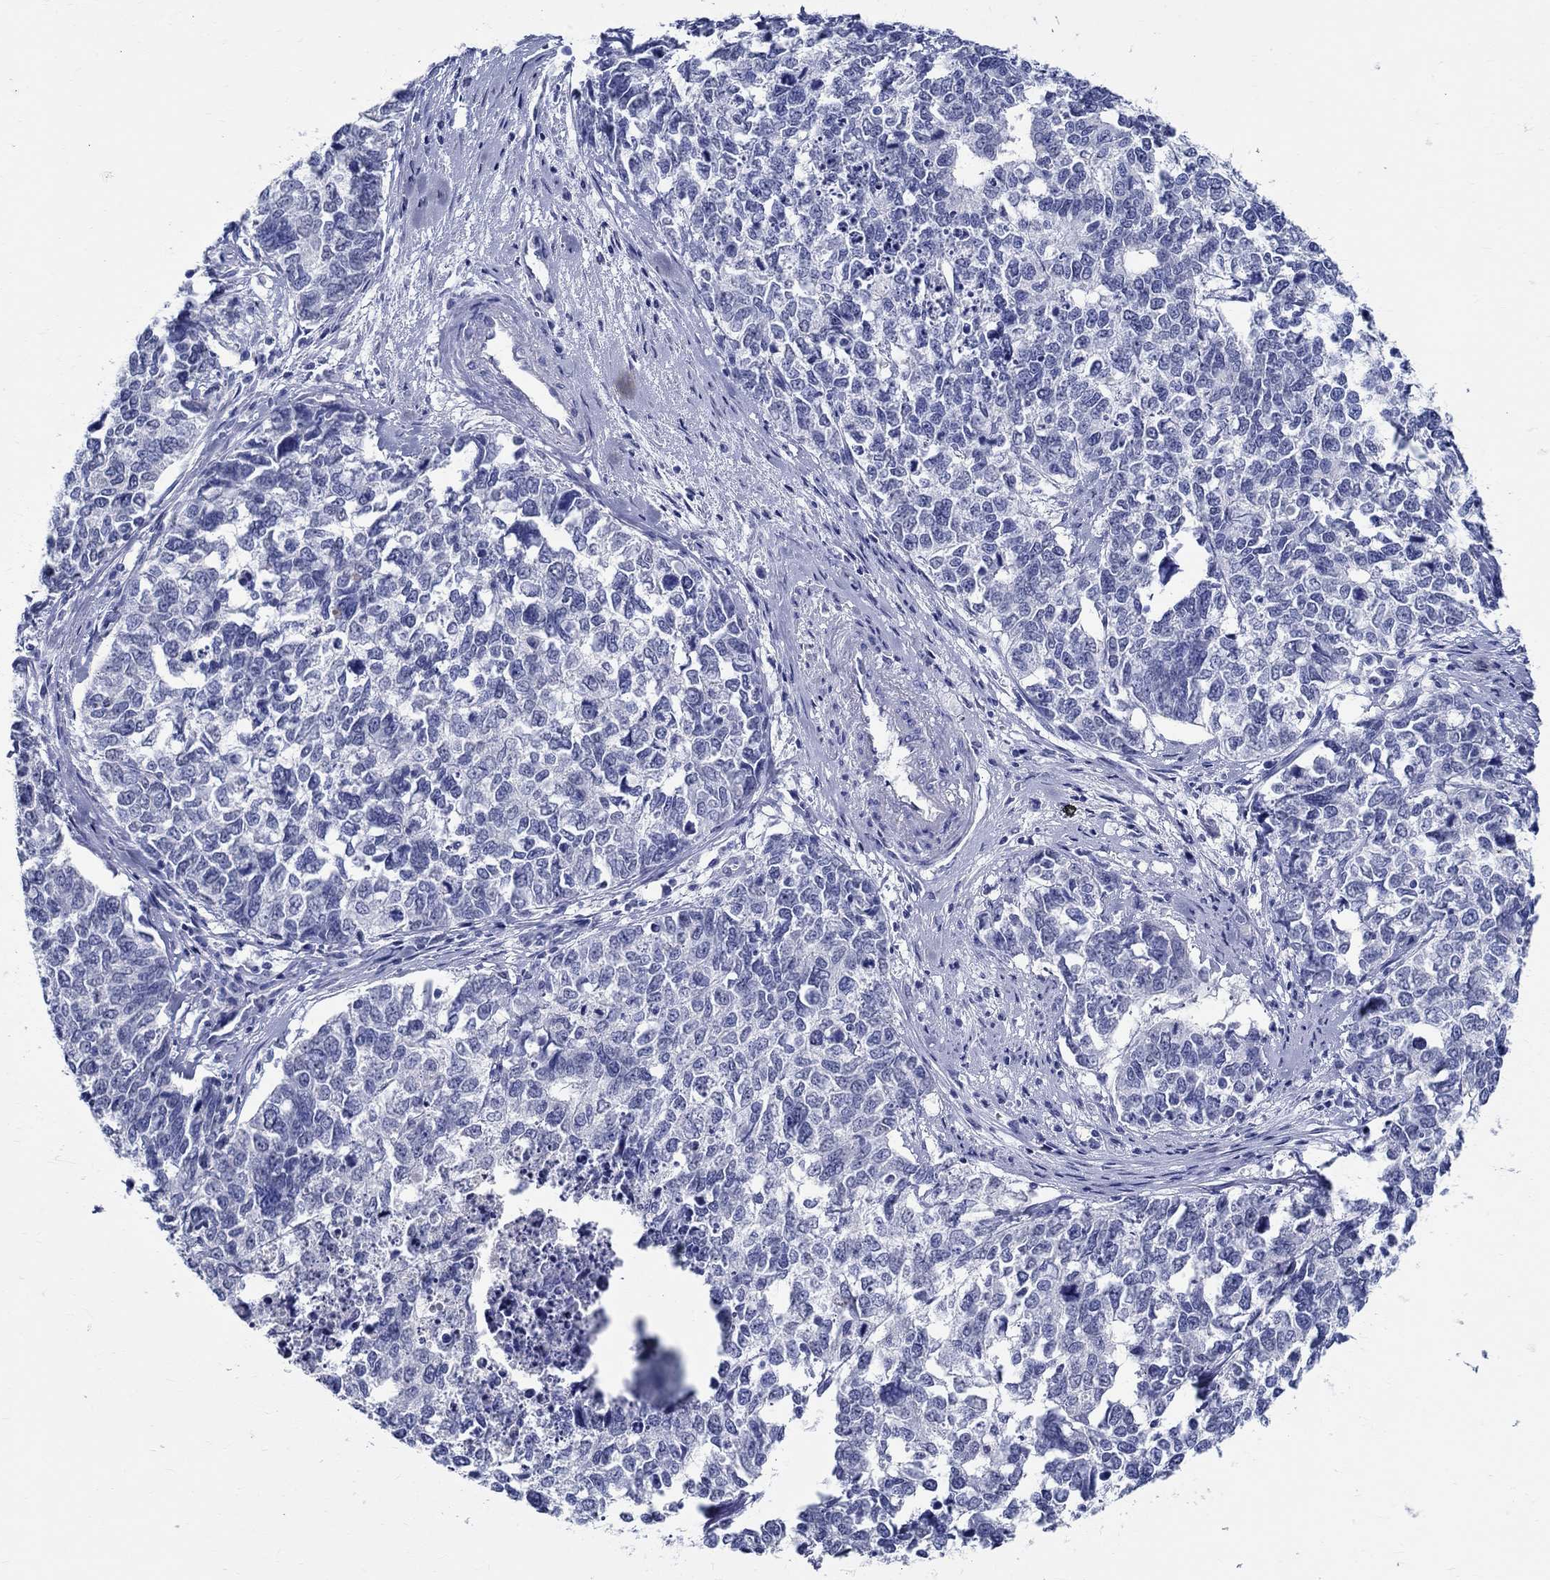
{"staining": {"intensity": "negative", "quantity": "none", "location": "none"}, "tissue": "cervical cancer", "cell_type": "Tumor cells", "image_type": "cancer", "snomed": [{"axis": "morphology", "description": "Squamous cell carcinoma, NOS"}, {"axis": "topography", "description": "Cervix"}], "caption": "The histopathology image shows no staining of tumor cells in cervical cancer.", "gene": "TSPAN16", "patient": {"sex": "female", "age": 63}}